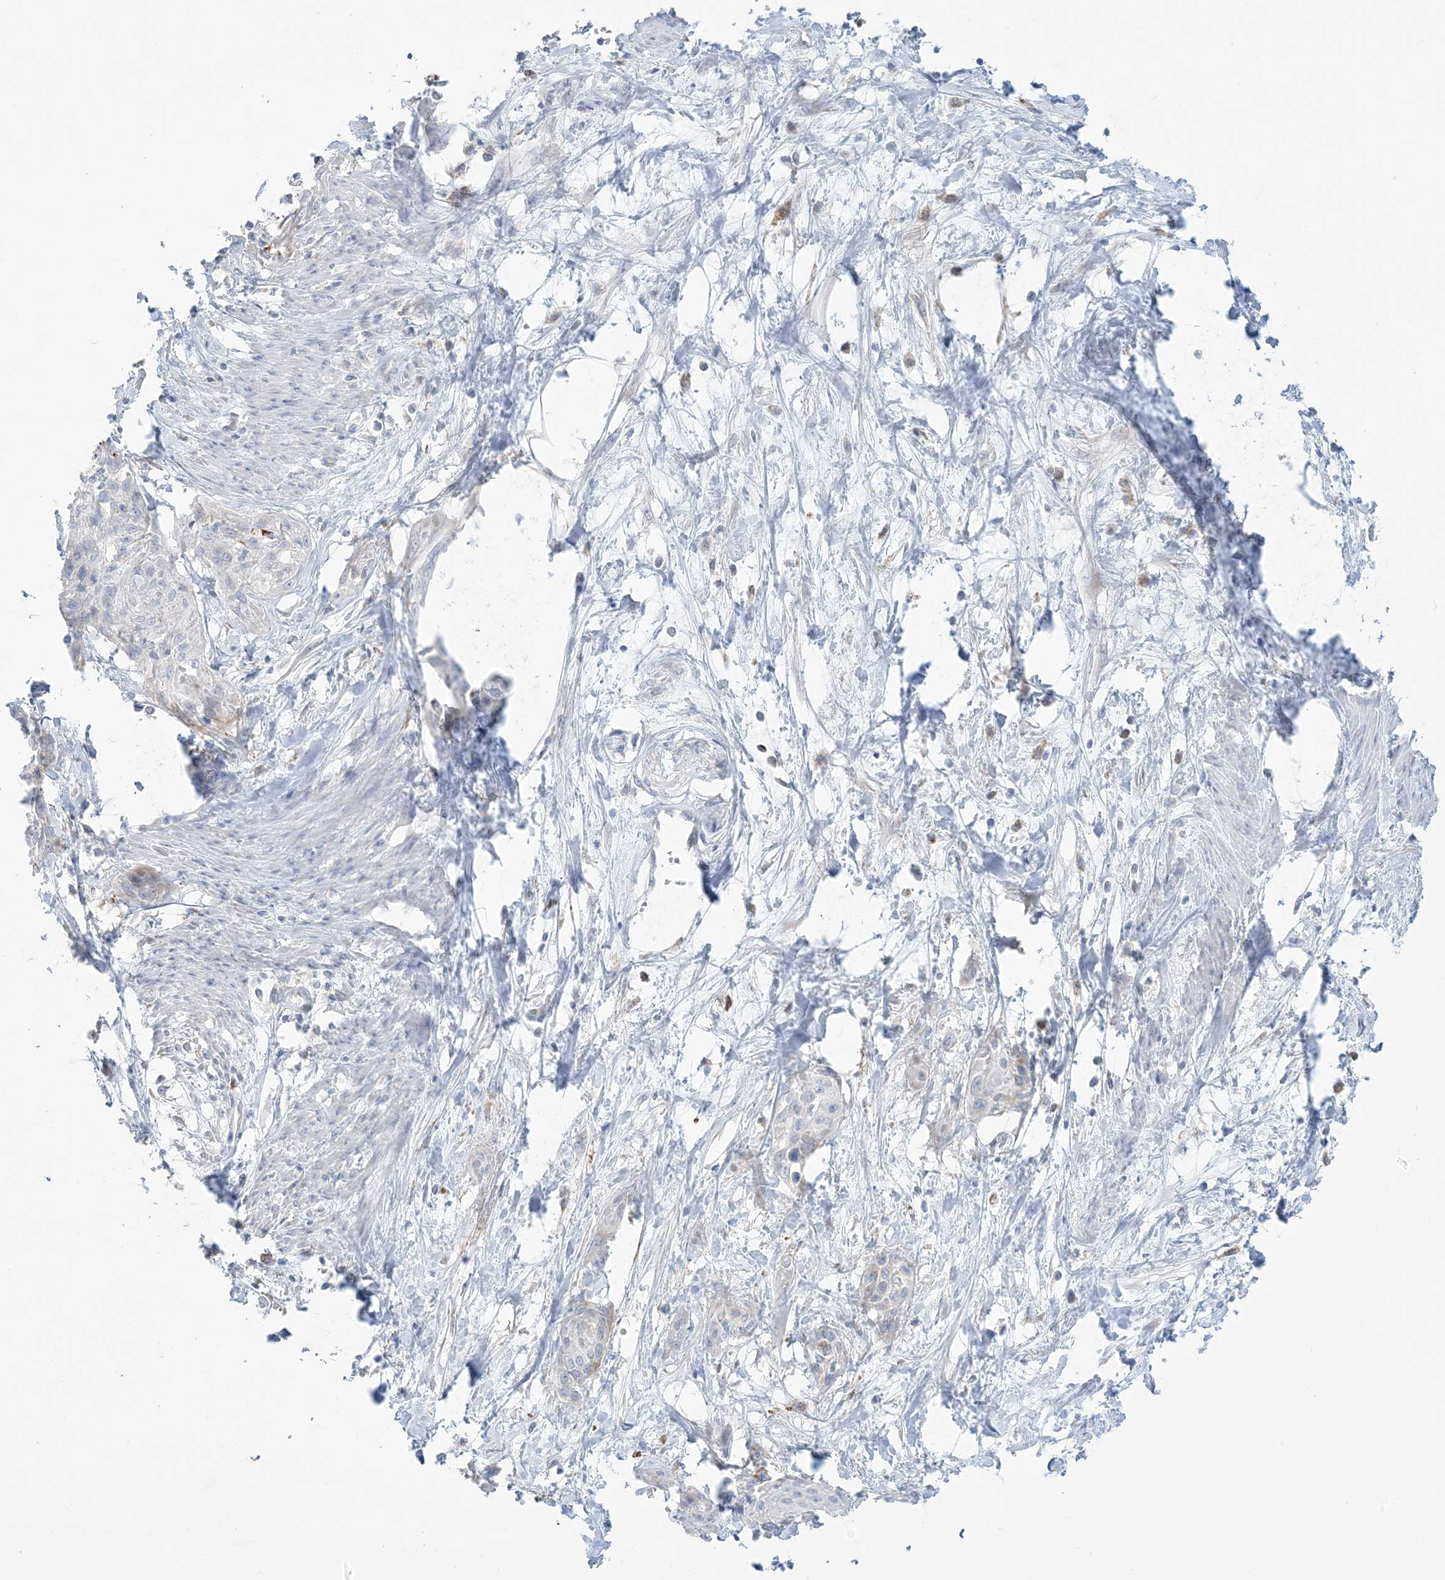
{"staining": {"intensity": "negative", "quantity": "none", "location": "none"}, "tissue": "cervical cancer", "cell_type": "Tumor cells", "image_type": "cancer", "snomed": [{"axis": "morphology", "description": "Squamous cell carcinoma, NOS"}, {"axis": "topography", "description": "Cervix"}], "caption": "IHC micrograph of neoplastic tissue: human cervical squamous cell carcinoma stained with DAB (3,3'-diaminobenzidine) displays no significant protein staining in tumor cells. (DAB immunohistochemistry (IHC) with hematoxylin counter stain).", "gene": "ZDHHC4", "patient": {"sex": "female", "age": 57}}